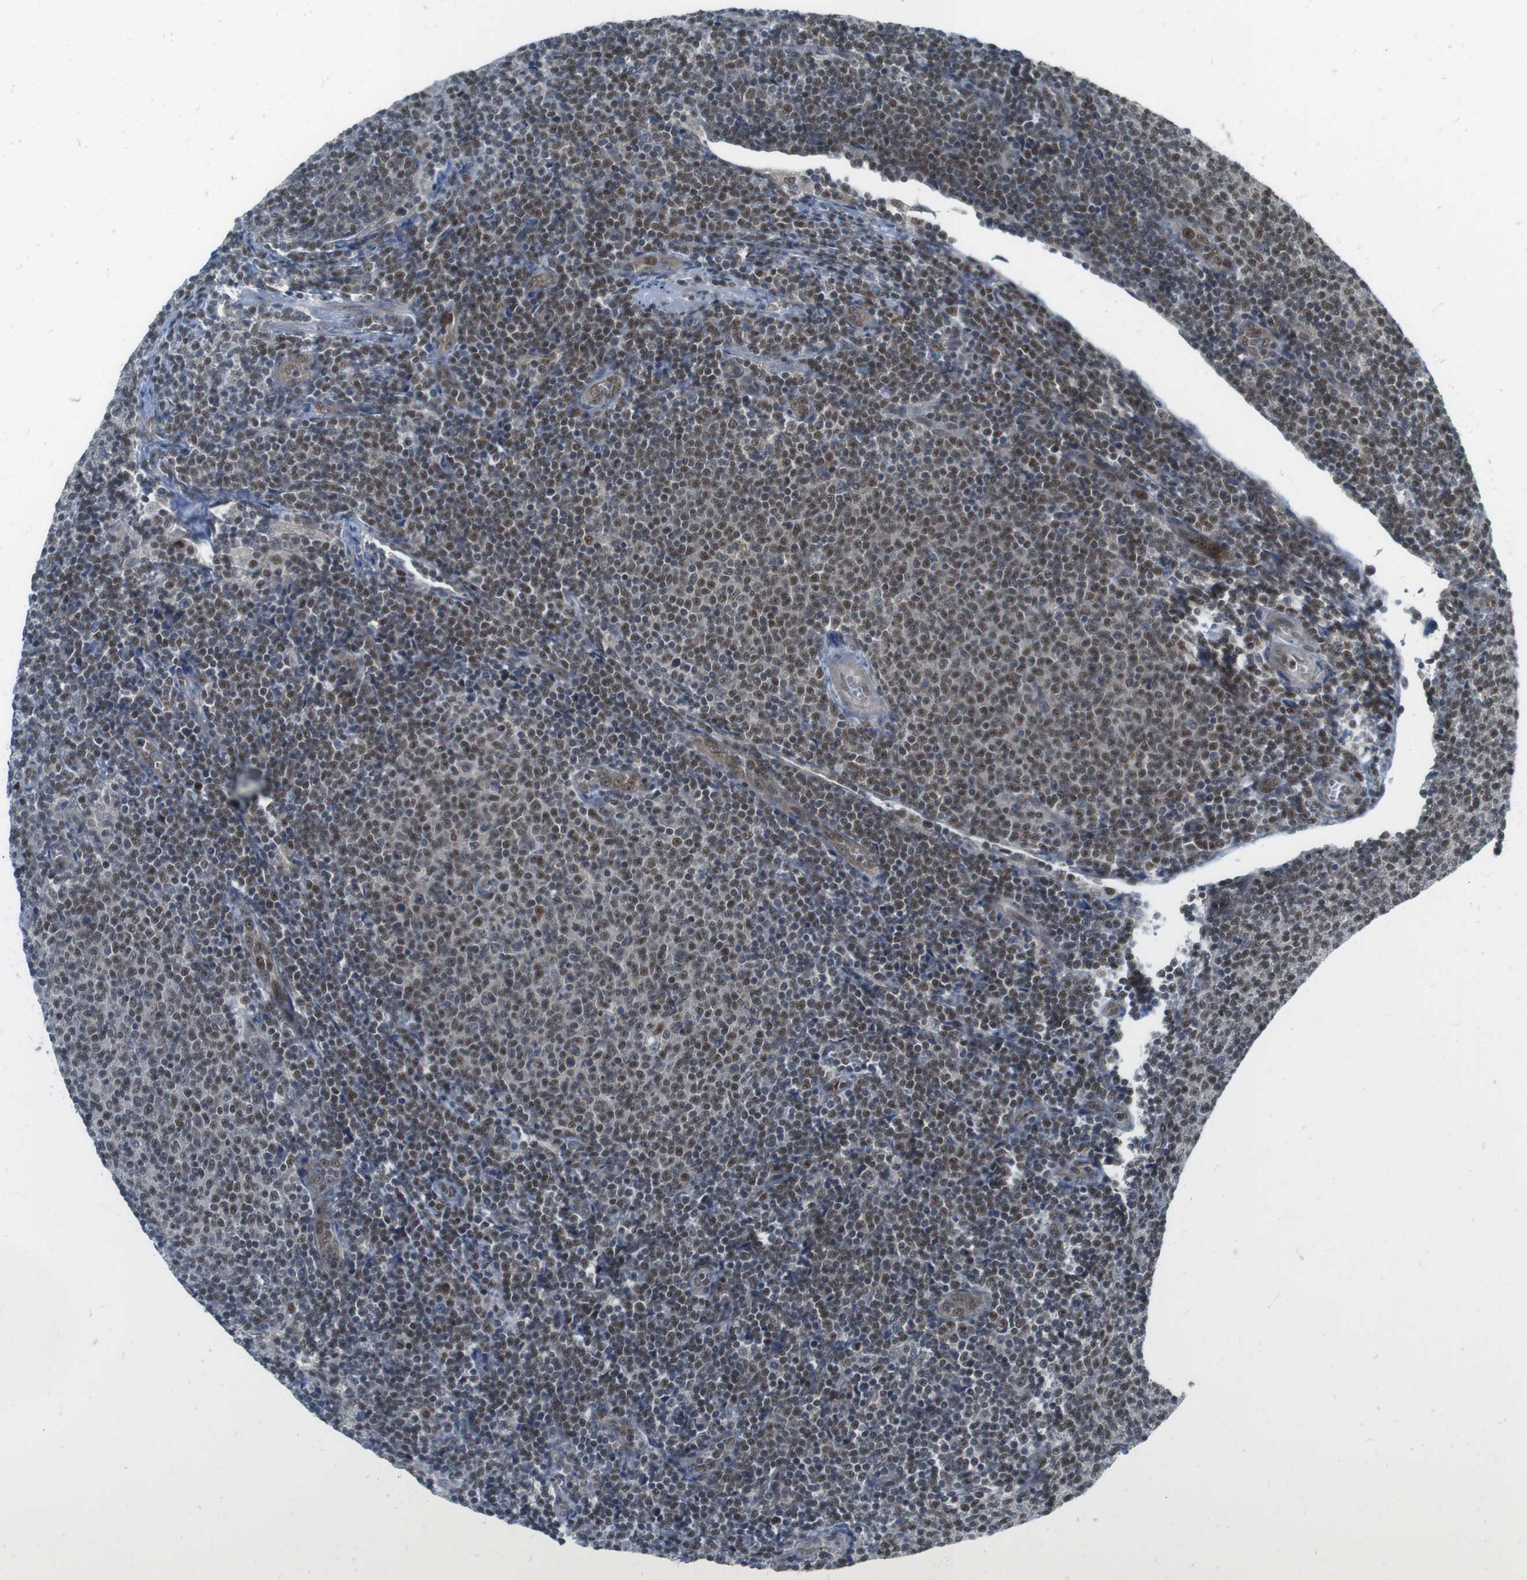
{"staining": {"intensity": "moderate", "quantity": ">75%", "location": "nuclear"}, "tissue": "lymphoma", "cell_type": "Tumor cells", "image_type": "cancer", "snomed": [{"axis": "morphology", "description": "Malignant lymphoma, non-Hodgkin's type, Low grade"}, {"axis": "topography", "description": "Lymph node"}], "caption": "Low-grade malignant lymphoma, non-Hodgkin's type stained with a brown dye displays moderate nuclear positive staining in approximately >75% of tumor cells.", "gene": "MAPKAPK5", "patient": {"sex": "male", "age": 66}}